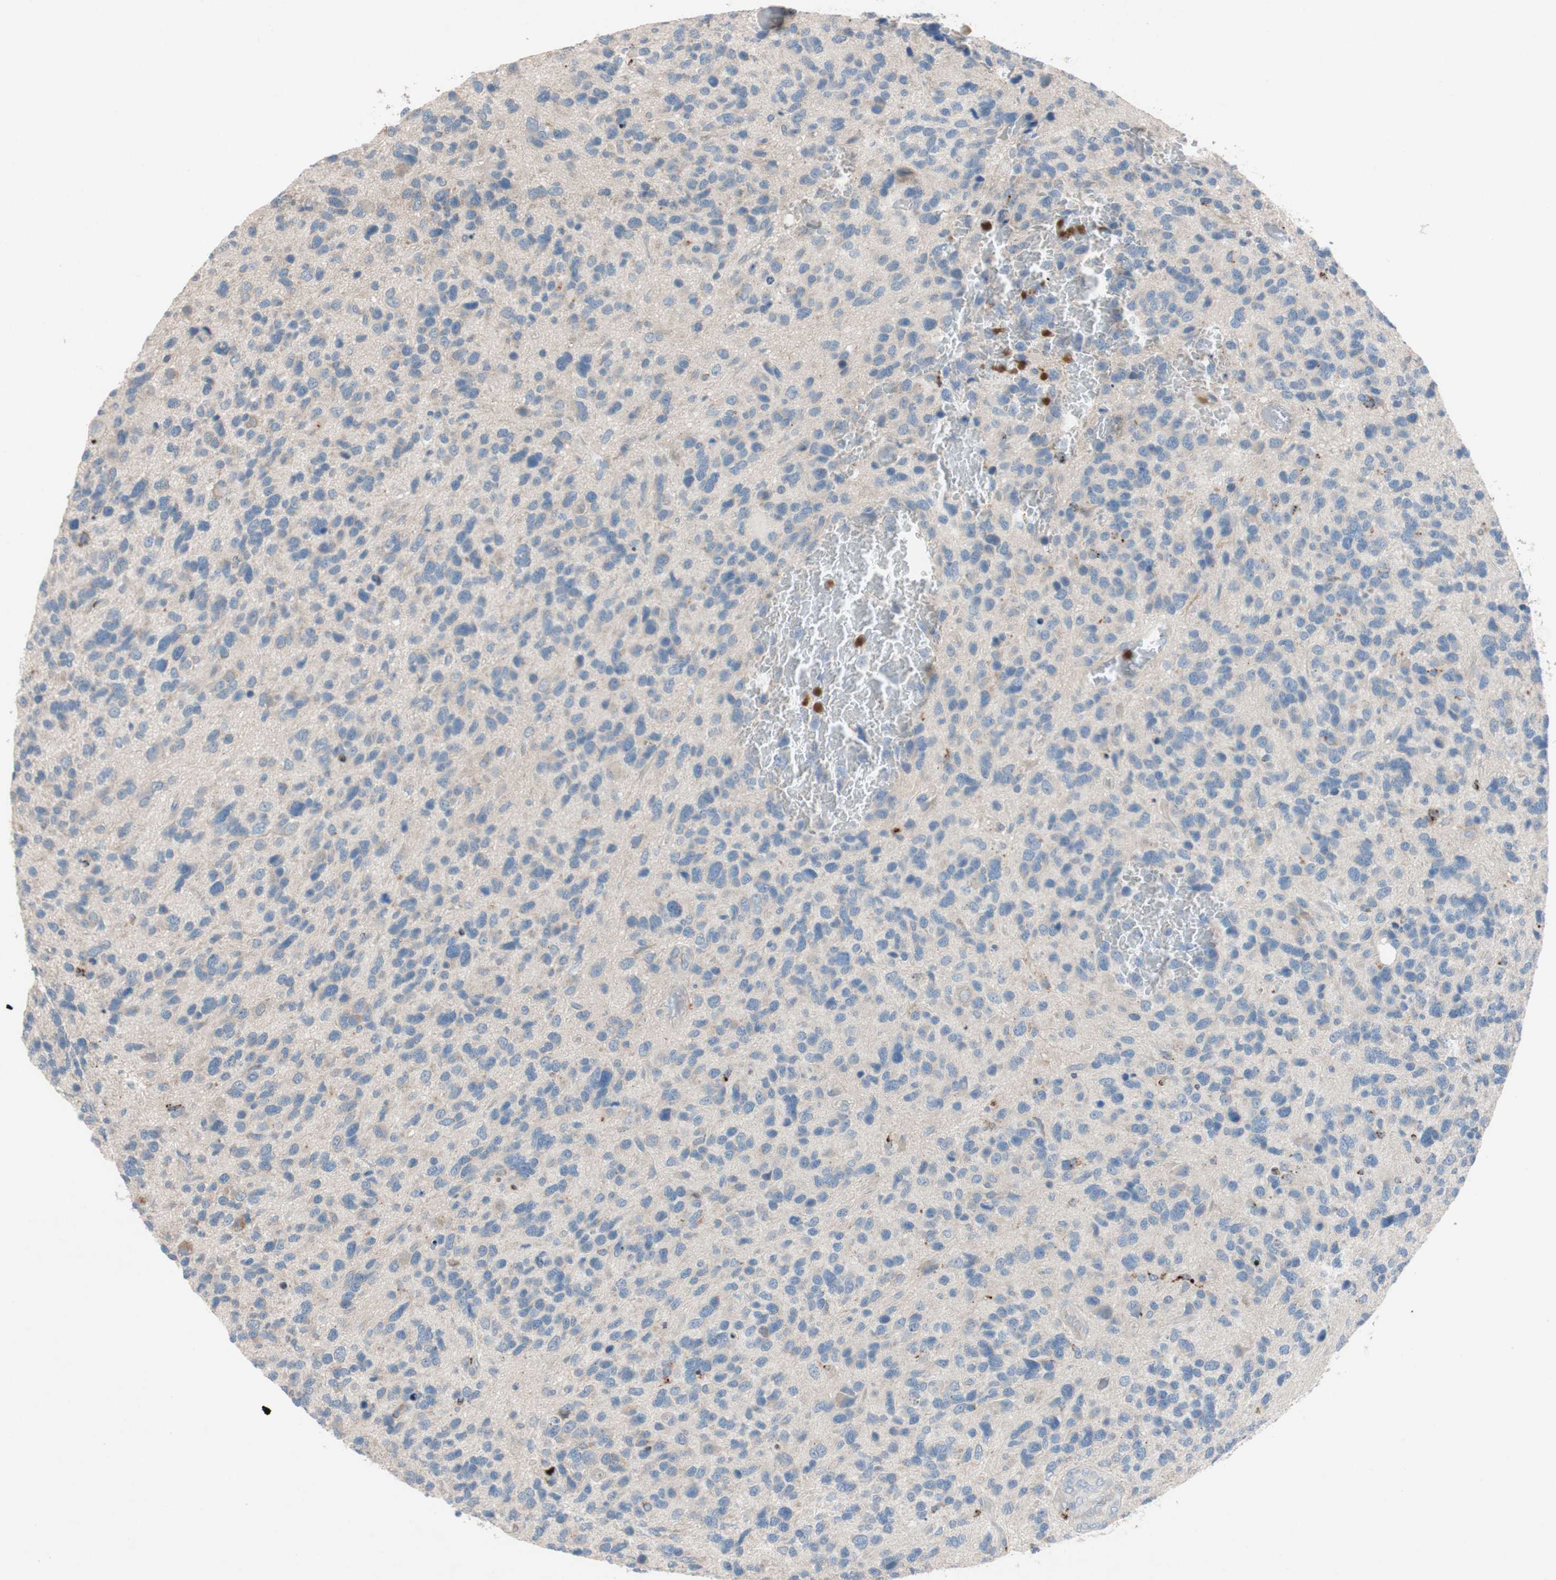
{"staining": {"intensity": "weak", "quantity": "<25%", "location": "cytoplasmic/membranous"}, "tissue": "glioma", "cell_type": "Tumor cells", "image_type": "cancer", "snomed": [{"axis": "morphology", "description": "Glioma, malignant, High grade"}, {"axis": "topography", "description": "Brain"}], "caption": "The micrograph reveals no significant positivity in tumor cells of malignant glioma (high-grade).", "gene": "CLEC4D", "patient": {"sex": "female", "age": 58}}